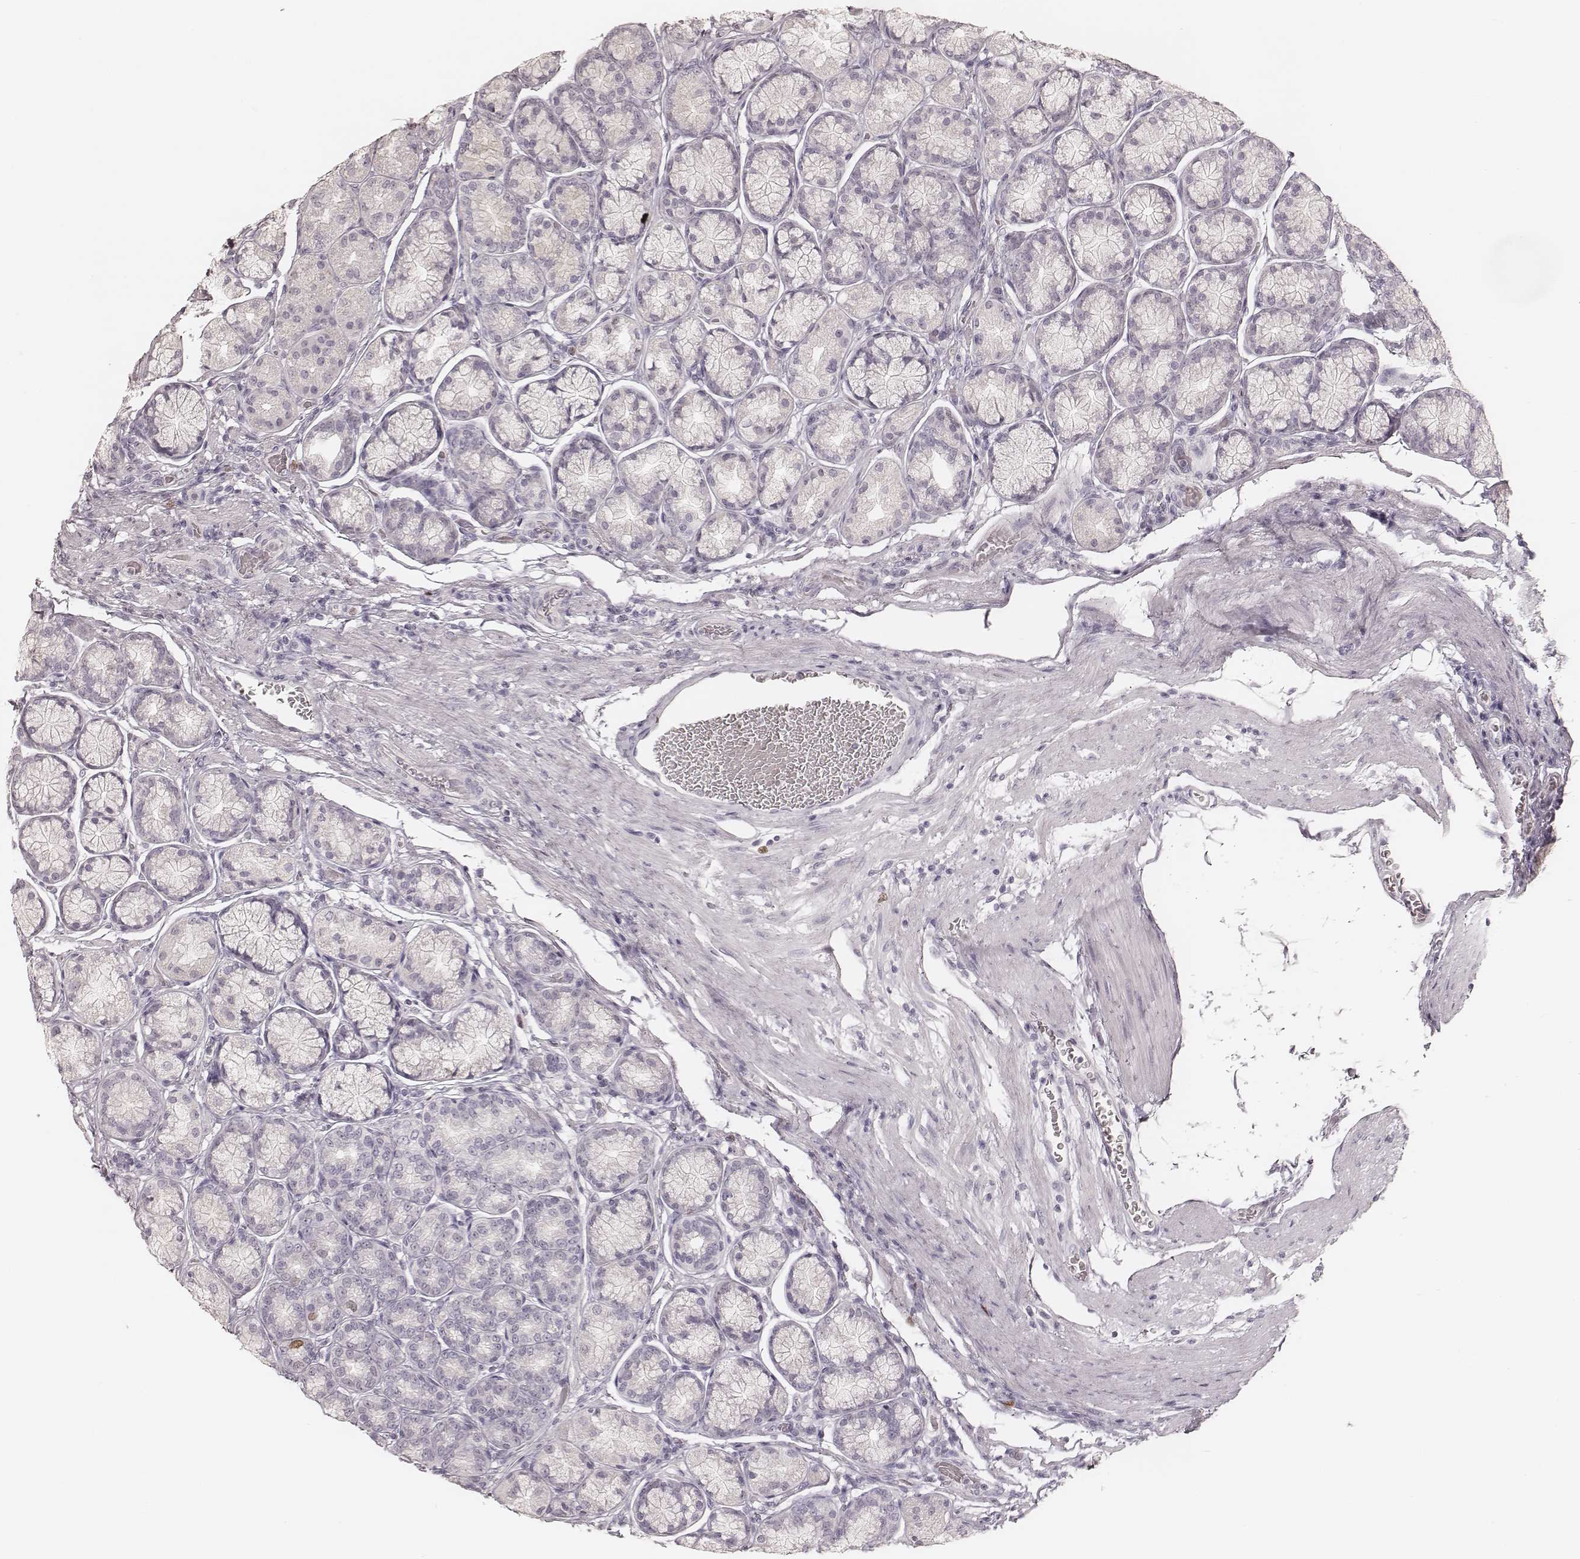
{"staining": {"intensity": "negative", "quantity": "none", "location": "none"}, "tissue": "stomach", "cell_type": "Glandular cells", "image_type": "normal", "snomed": [{"axis": "morphology", "description": "Normal tissue, NOS"}, {"axis": "morphology", "description": "Adenocarcinoma, NOS"}, {"axis": "morphology", "description": "Adenocarcinoma, High grade"}, {"axis": "topography", "description": "Stomach, upper"}, {"axis": "topography", "description": "Stomach"}], "caption": "A high-resolution micrograph shows immunohistochemistry (IHC) staining of unremarkable stomach, which shows no significant staining in glandular cells. Nuclei are stained in blue.", "gene": "TEX37", "patient": {"sex": "female", "age": 65}}